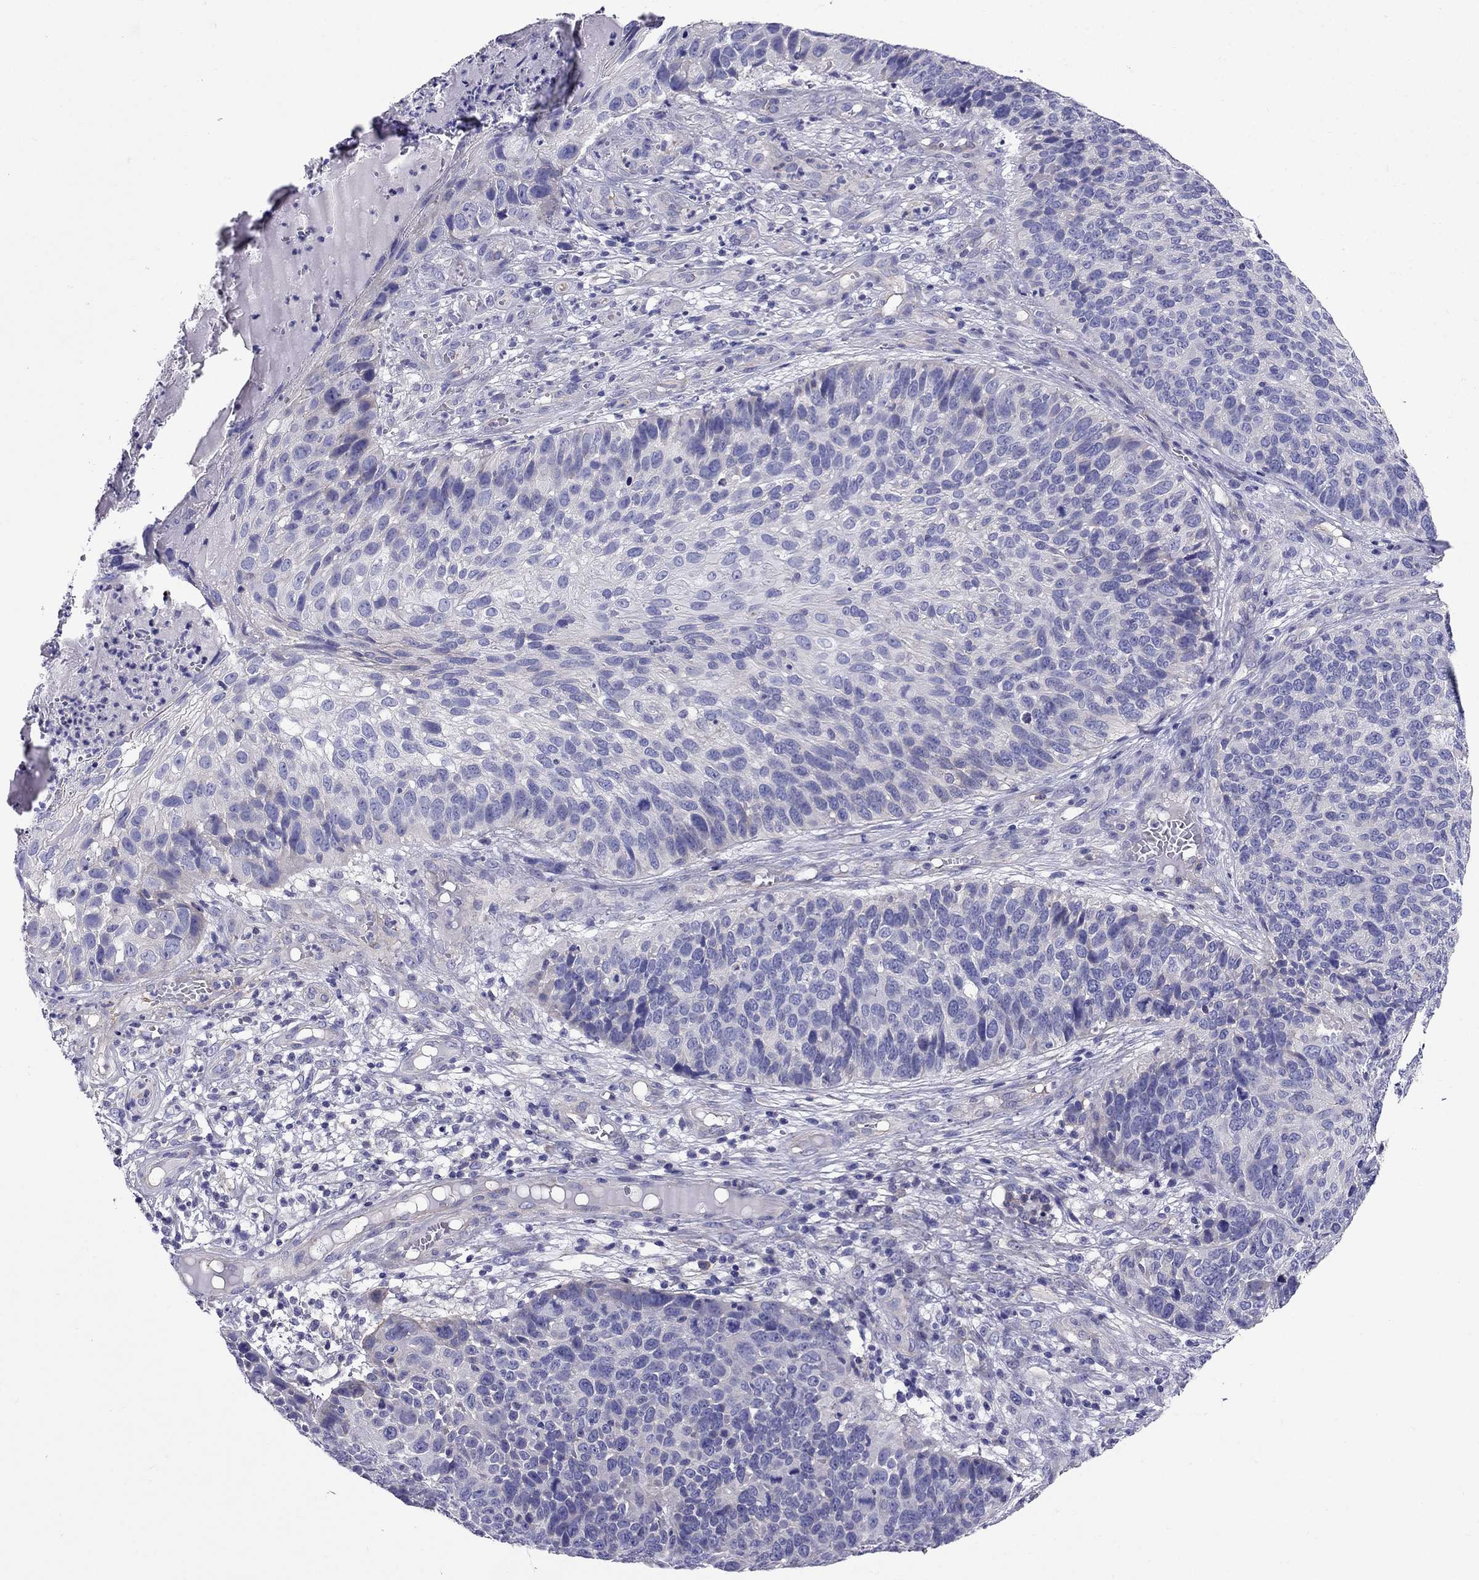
{"staining": {"intensity": "negative", "quantity": "none", "location": "none"}, "tissue": "skin cancer", "cell_type": "Tumor cells", "image_type": "cancer", "snomed": [{"axis": "morphology", "description": "Squamous cell carcinoma, NOS"}, {"axis": "topography", "description": "Skin"}], "caption": "The photomicrograph demonstrates no significant expression in tumor cells of skin cancer (squamous cell carcinoma). (DAB IHC visualized using brightfield microscopy, high magnification).", "gene": "GPR50", "patient": {"sex": "male", "age": 92}}